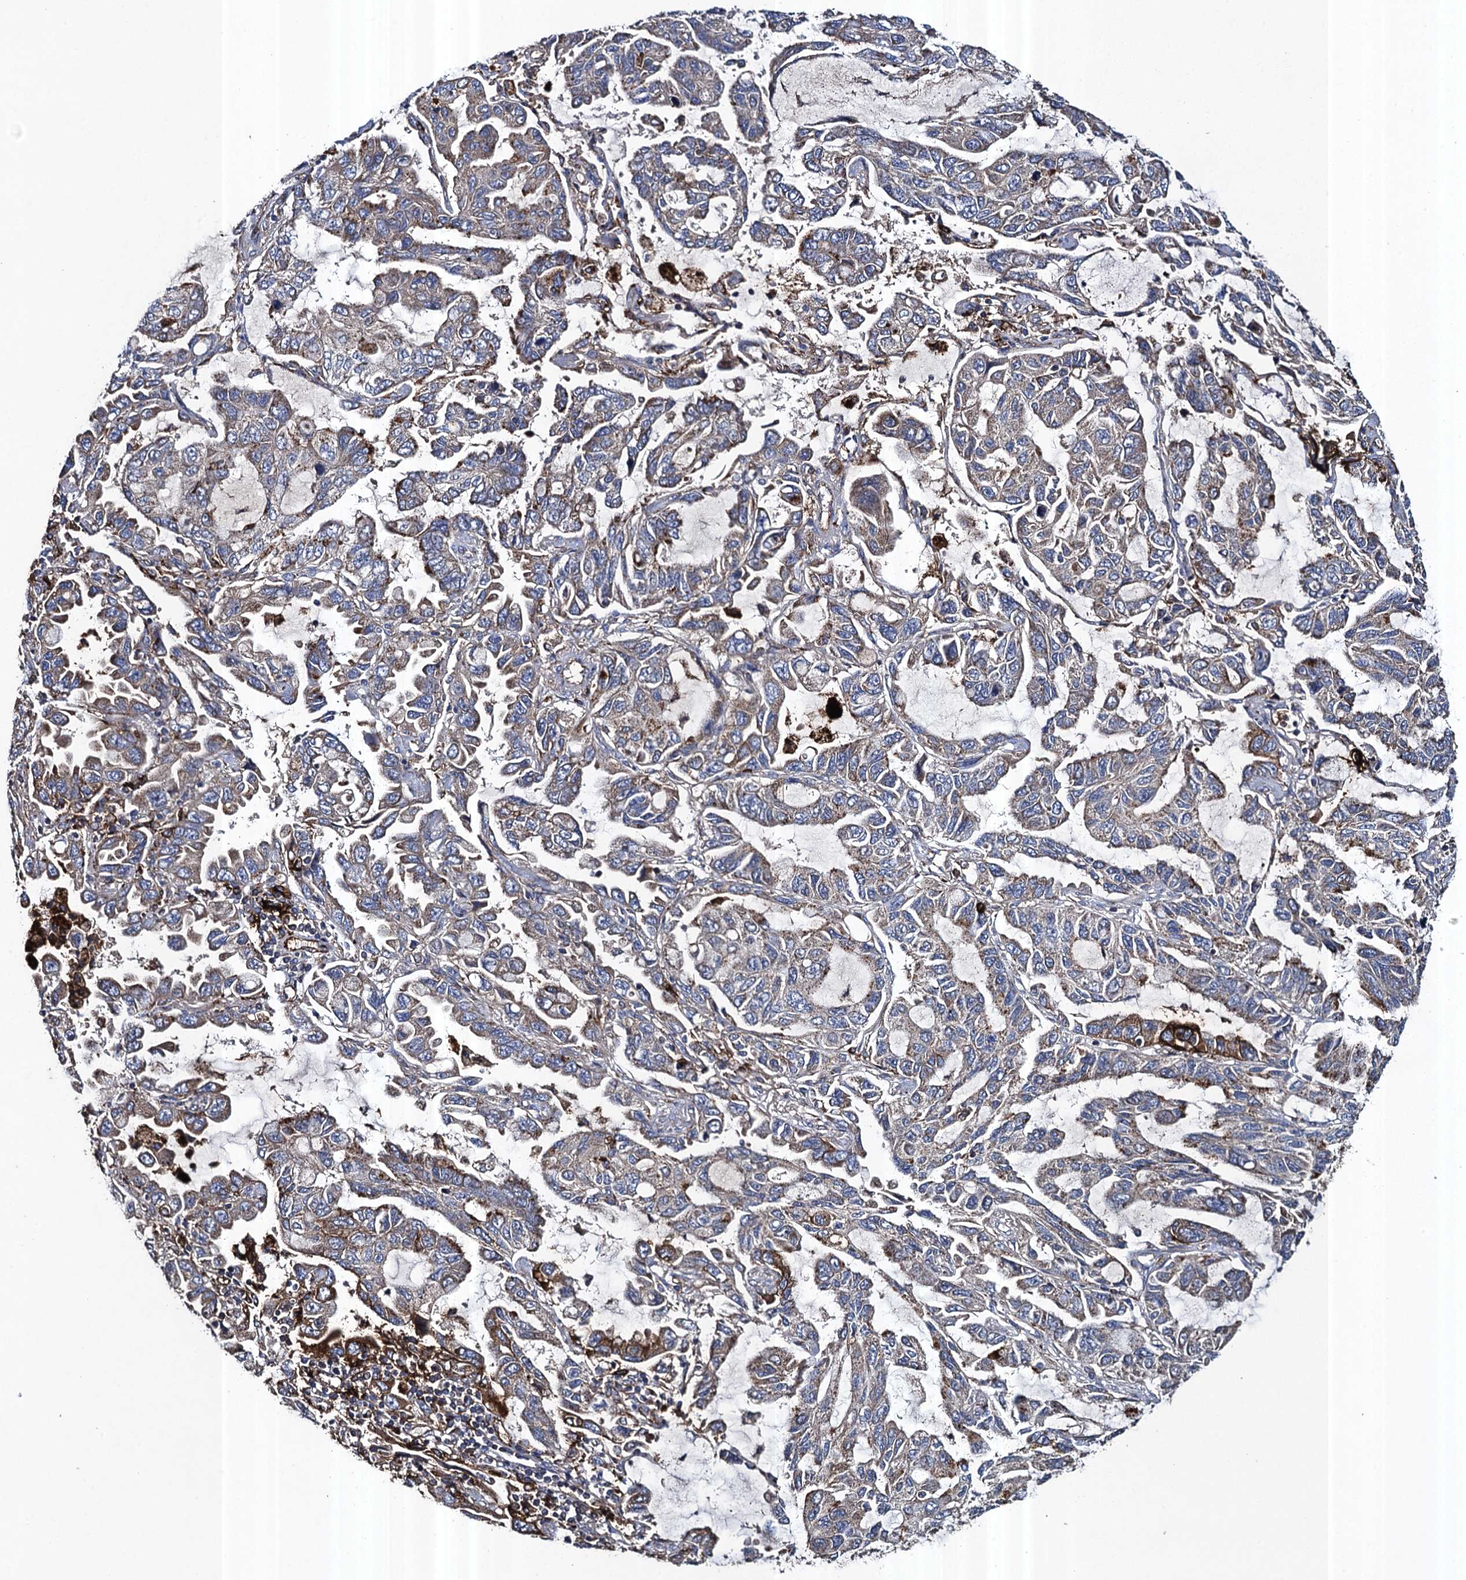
{"staining": {"intensity": "weak", "quantity": "25%-75%", "location": "cytoplasmic/membranous"}, "tissue": "lung cancer", "cell_type": "Tumor cells", "image_type": "cancer", "snomed": [{"axis": "morphology", "description": "Adenocarcinoma, NOS"}, {"axis": "topography", "description": "Lung"}], "caption": "Approximately 25%-75% of tumor cells in lung cancer (adenocarcinoma) show weak cytoplasmic/membranous protein positivity as visualized by brown immunohistochemical staining.", "gene": "TXNDC11", "patient": {"sex": "male", "age": 64}}